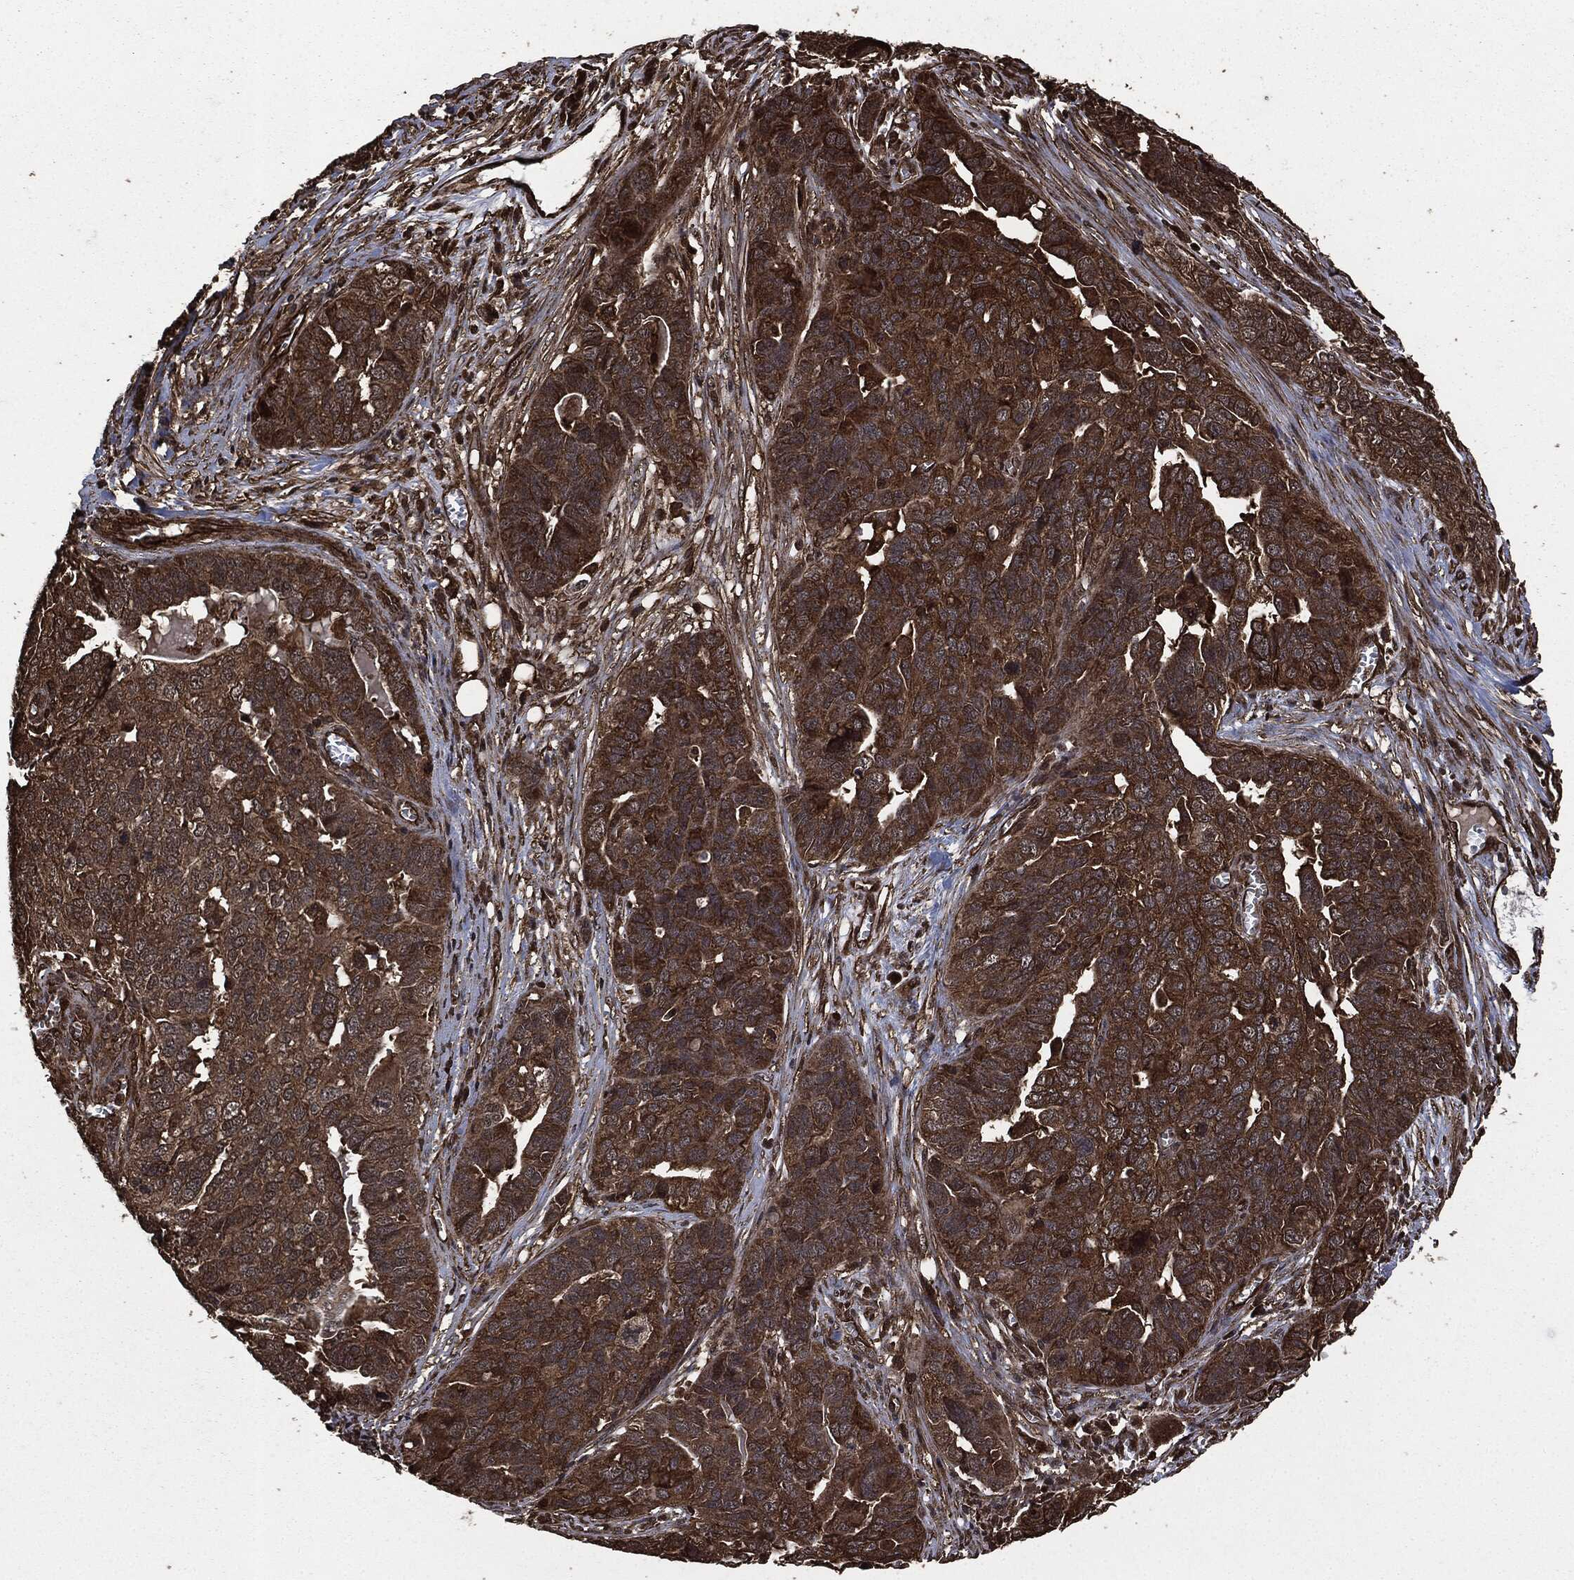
{"staining": {"intensity": "strong", "quantity": ">75%", "location": "cytoplasmic/membranous"}, "tissue": "ovarian cancer", "cell_type": "Tumor cells", "image_type": "cancer", "snomed": [{"axis": "morphology", "description": "Carcinoma, endometroid"}, {"axis": "topography", "description": "Soft tissue"}, {"axis": "topography", "description": "Ovary"}], "caption": "Ovarian cancer tissue shows strong cytoplasmic/membranous positivity in approximately >75% of tumor cells, visualized by immunohistochemistry.", "gene": "HRAS", "patient": {"sex": "female", "age": 52}}